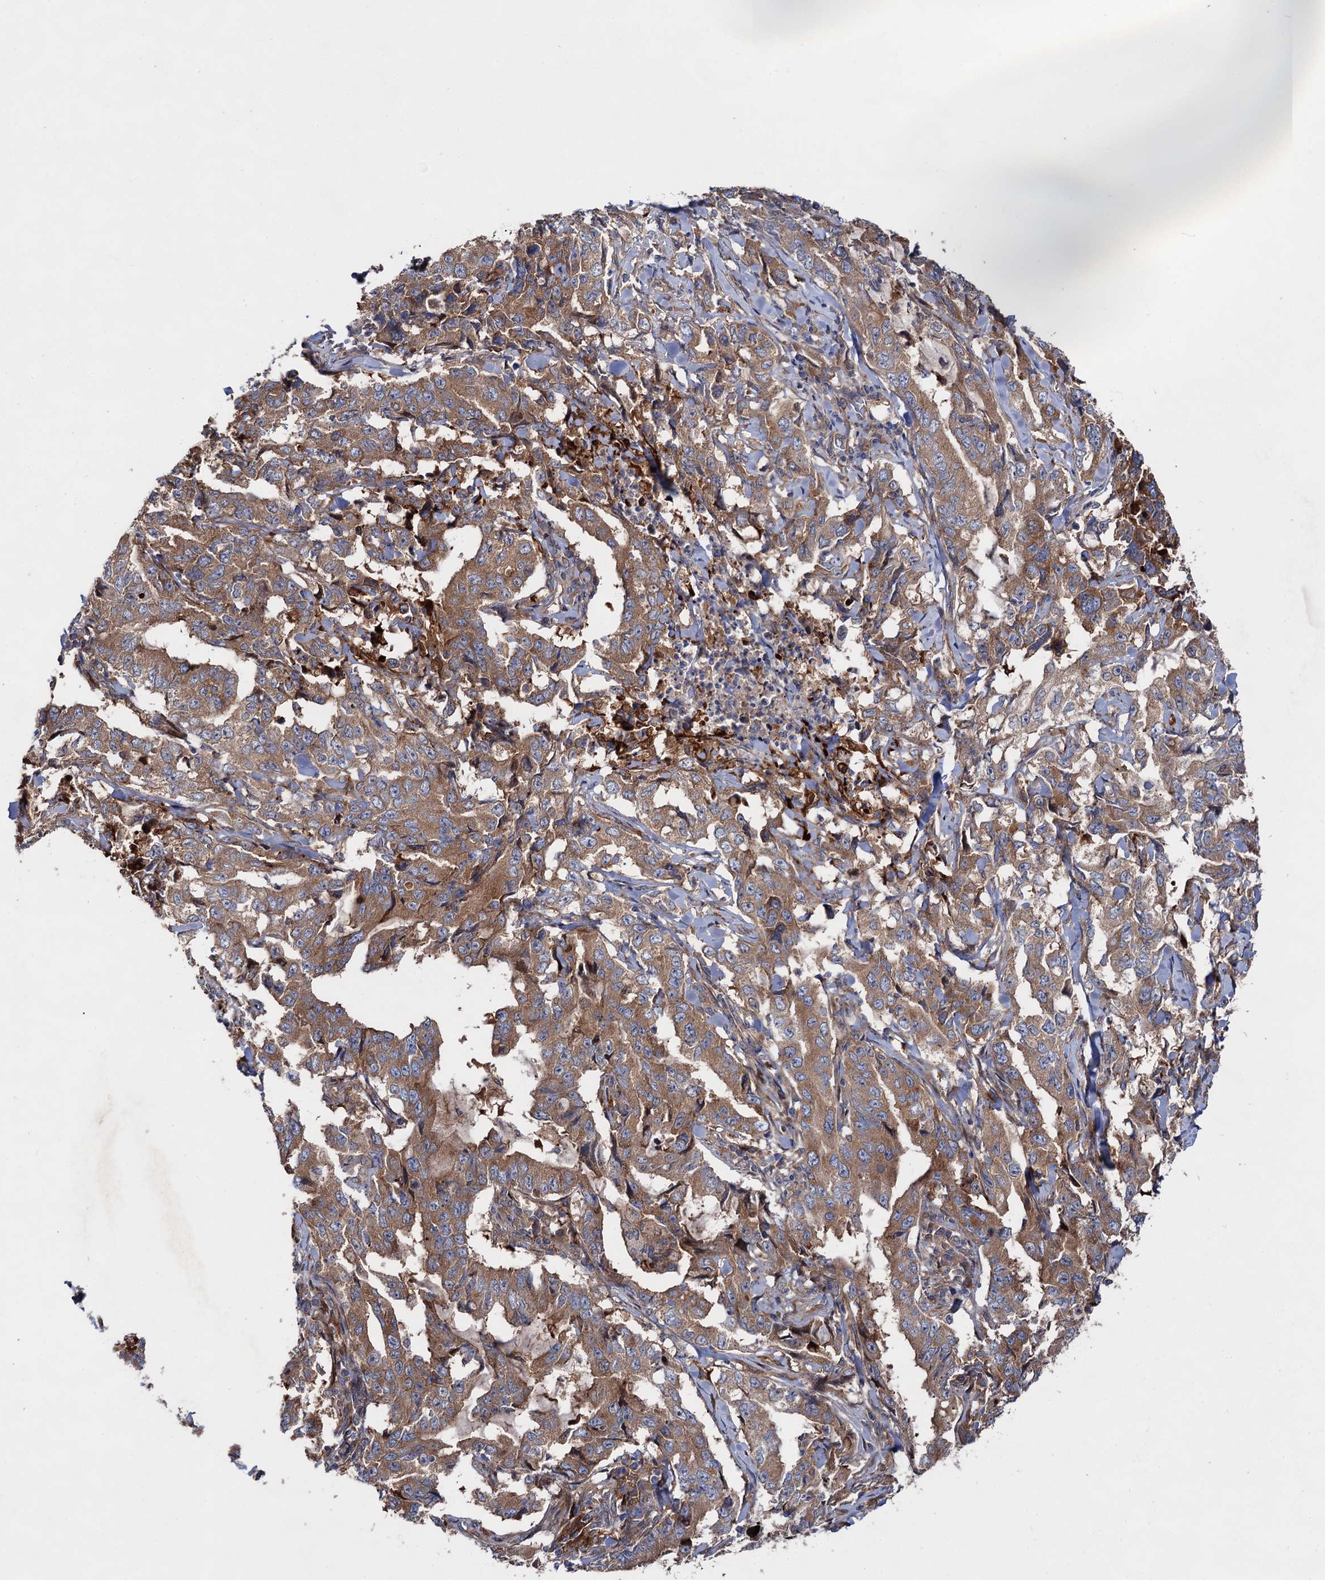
{"staining": {"intensity": "moderate", "quantity": ">75%", "location": "cytoplasmic/membranous"}, "tissue": "lung cancer", "cell_type": "Tumor cells", "image_type": "cancer", "snomed": [{"axis": "morphology", "description": "Adenocarcinoma, NOS"}, {"axis": "topography", "description": "Lung"}], "caption": "Immunohistochemistry (IHC) (DAB) staining of human lung cancer reveals moderate cytoplasmic/membranous protein staining in approximately >75% of tumor cells.", "gene": "NAA25", "patient": {"sex": "female", "age": 51}}